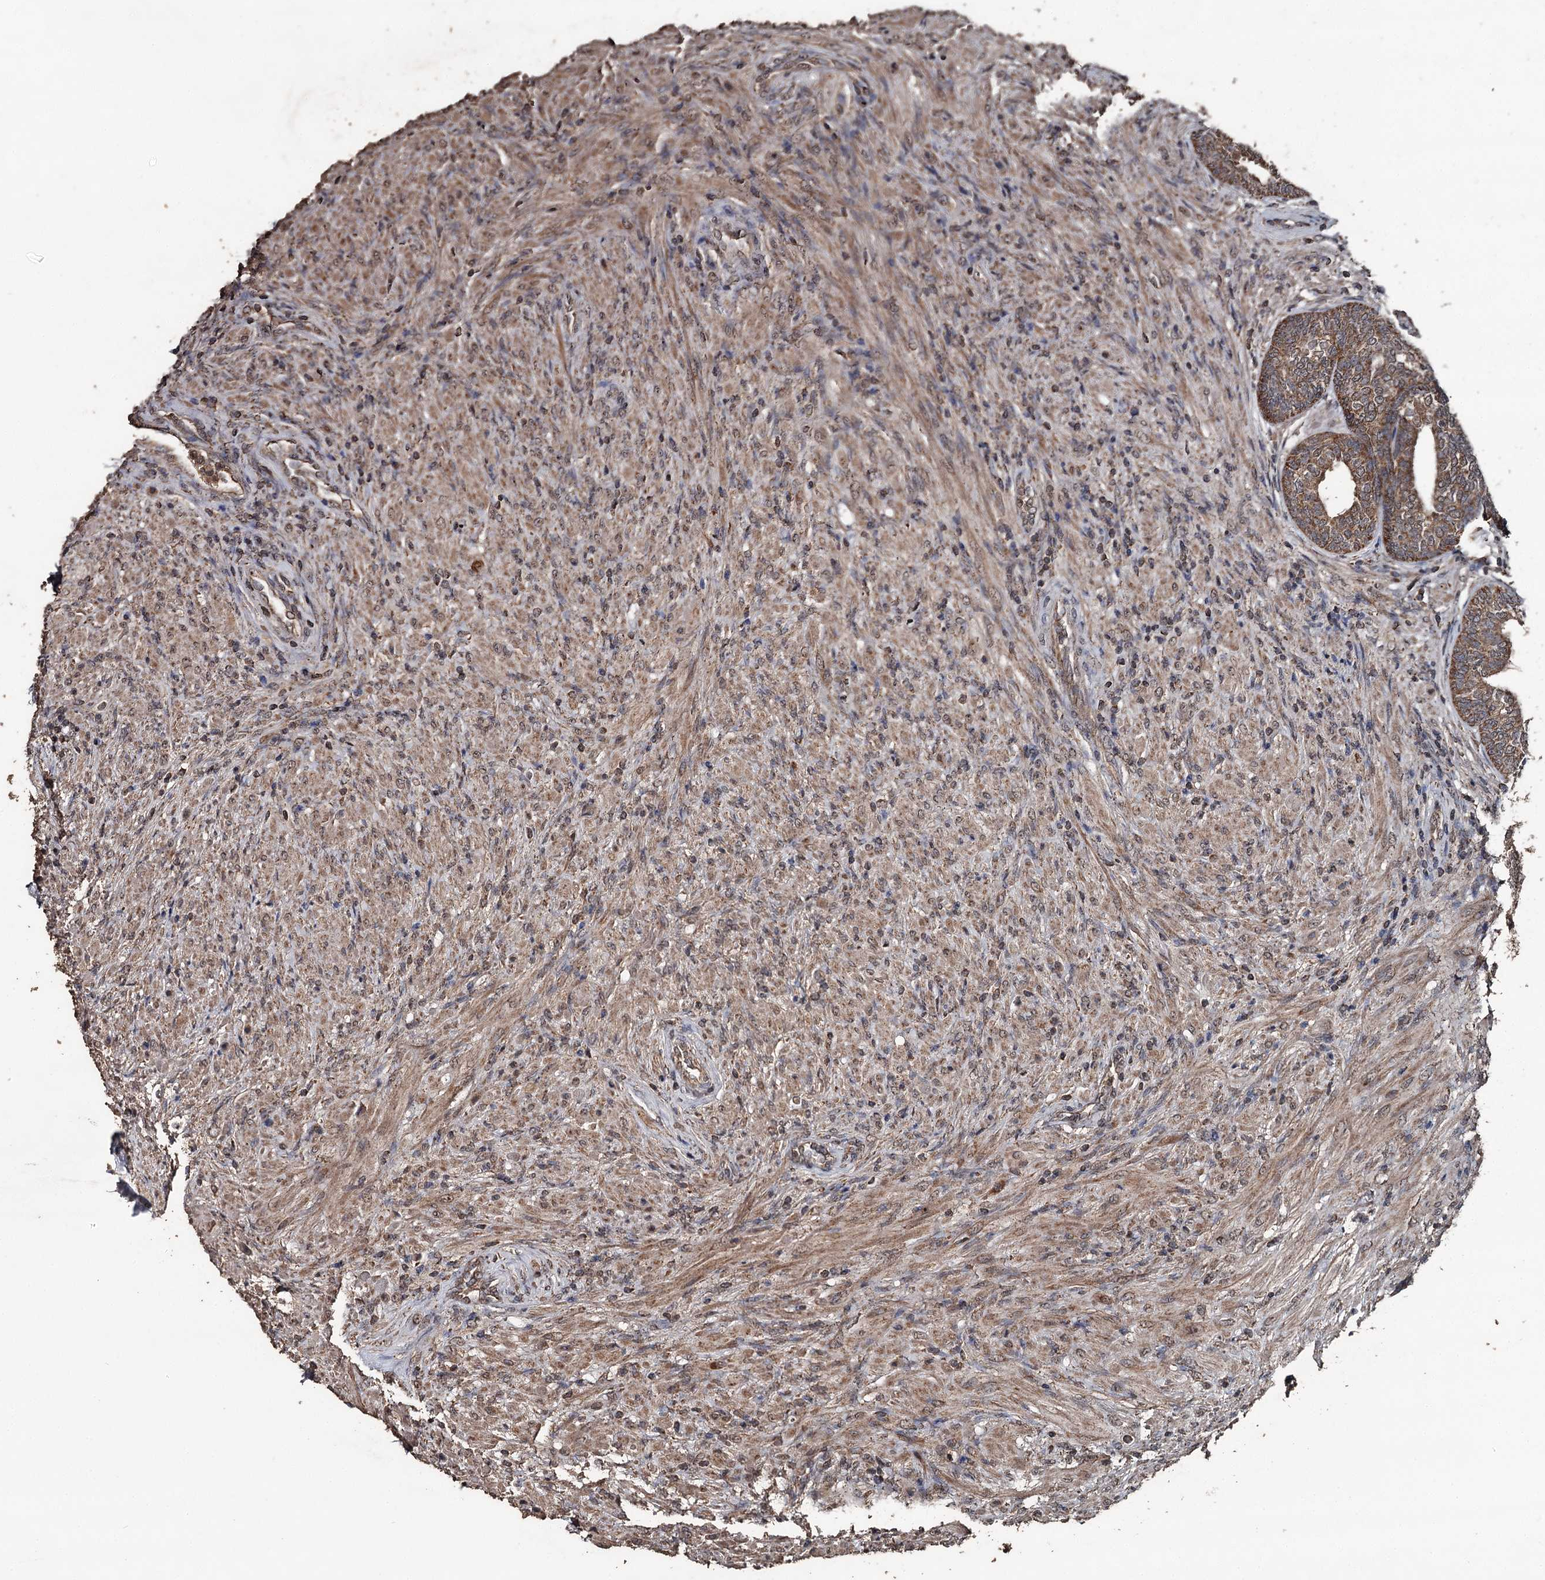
{"staining": {"intensity": "strong", "quantity": ">75%", "location": "cytoplasmic/membranous"}, "tissue": "prostate", "cell_type": "Glandular cells", "image_type": "normal", "snomed": [{"axis": "morphology", "description": "Normal tissue, NOS"}, {"axis": "topography", "description": "Prostate"}], "caption": "Protein expression analysis of normal prostate reveals strong cytoplasmic/membranous positivity in about >75% of glandular cells. (DAB IHC, brown staining for protein, blue staining for nuclei).", "gene": "WIPI1", "patient": {"sex": "male", "age": 76}}